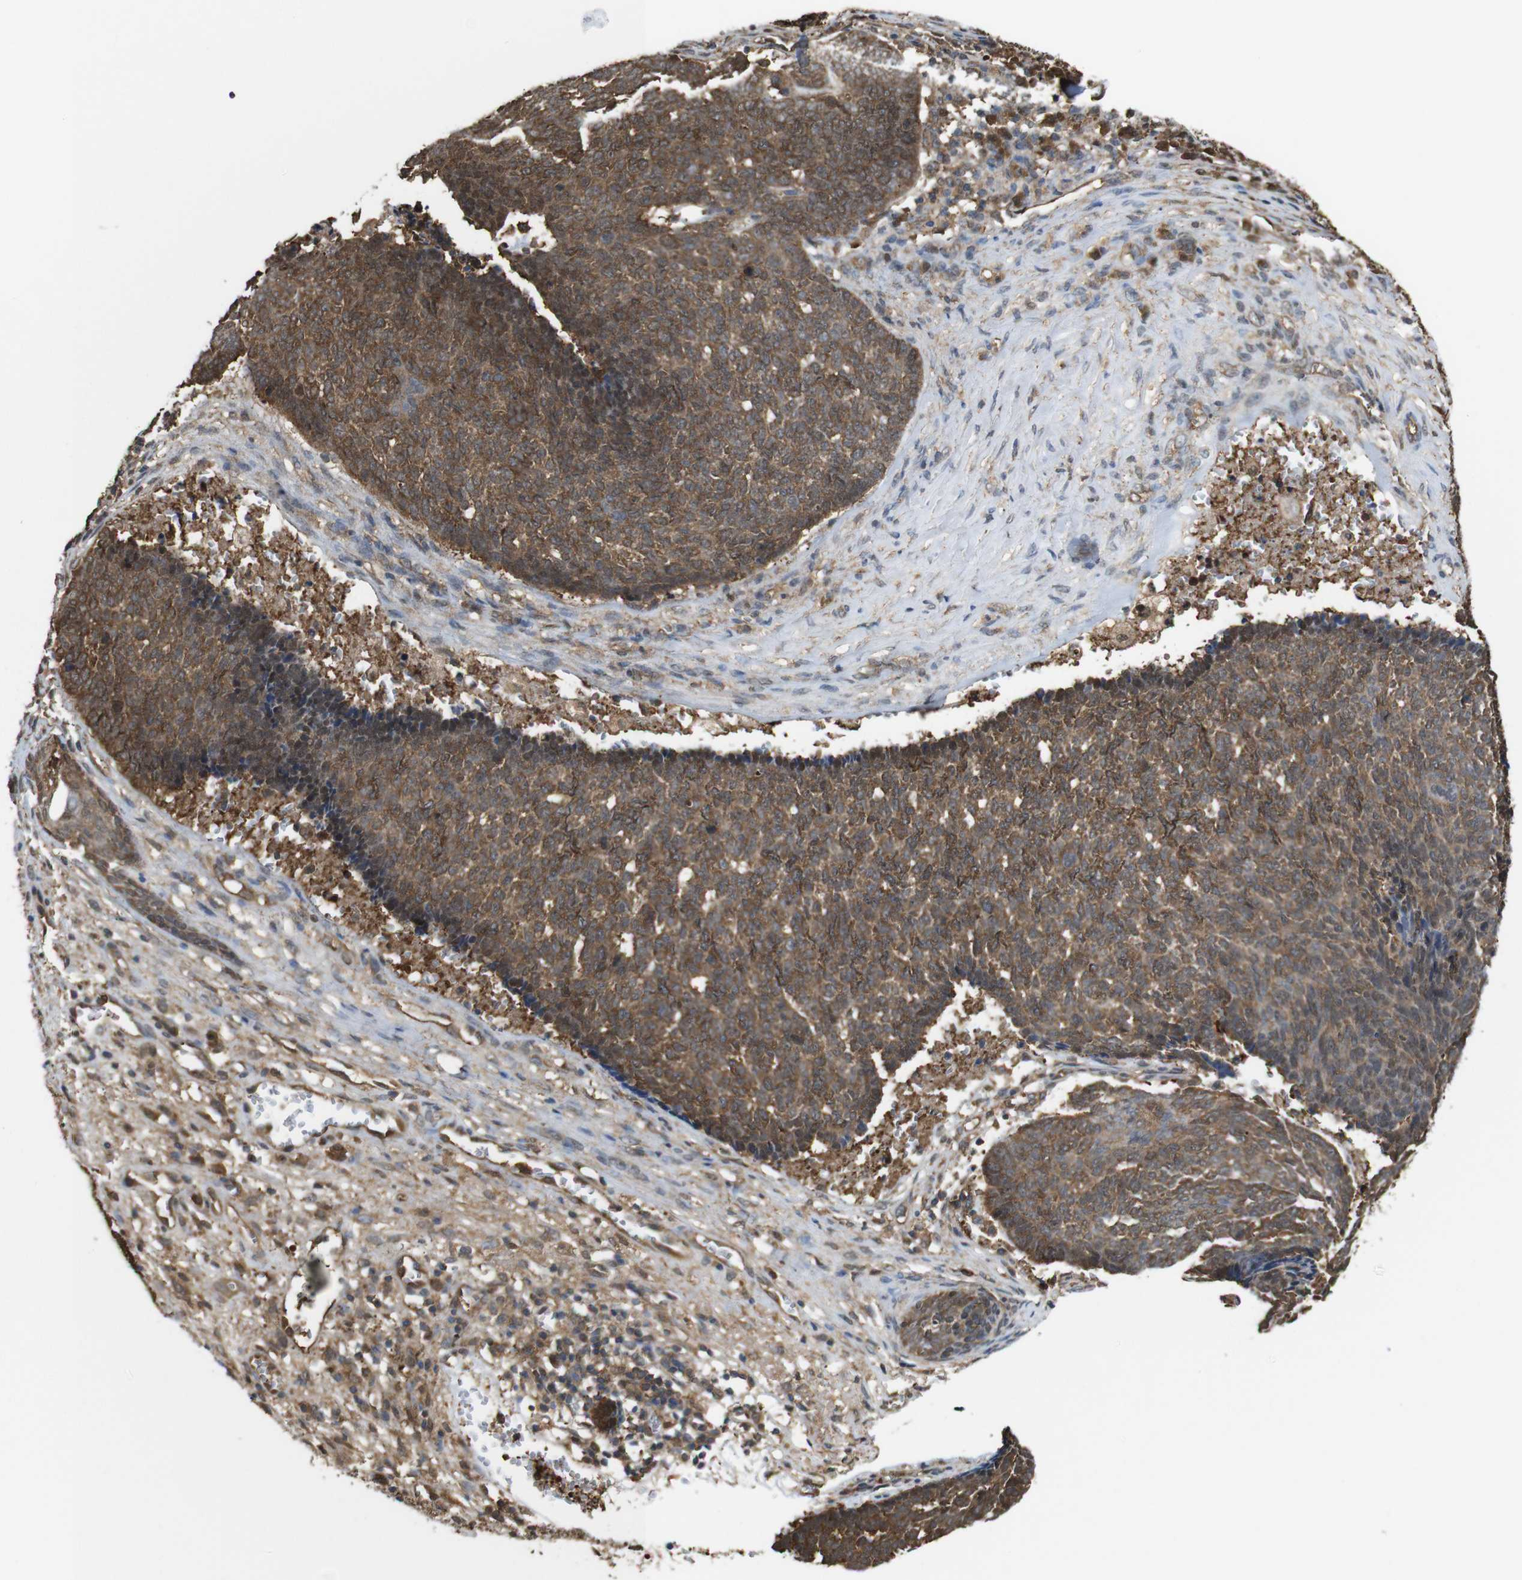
{"staining": {"intensity": "moderate", "quantity": ">75%", "location": "cytoplasmic/membranous"}, "tissue": "skin cancer", "cell_type": "Tumor cells", "image_type": "cancer", "snomed": [{"axis": "morphology", "description": "Basal cell carcinoma"}, {"axis": "topography", "description": "Skin"}], "caption": "Tumor cells reveal medium levels of moderate cytoplasmic/membranous staining in approximately >75% of cells in human skin cancer (basal cell carcinoma).", "gene": "YWHAG", "patient": {"sex": "male", "age": 84}}